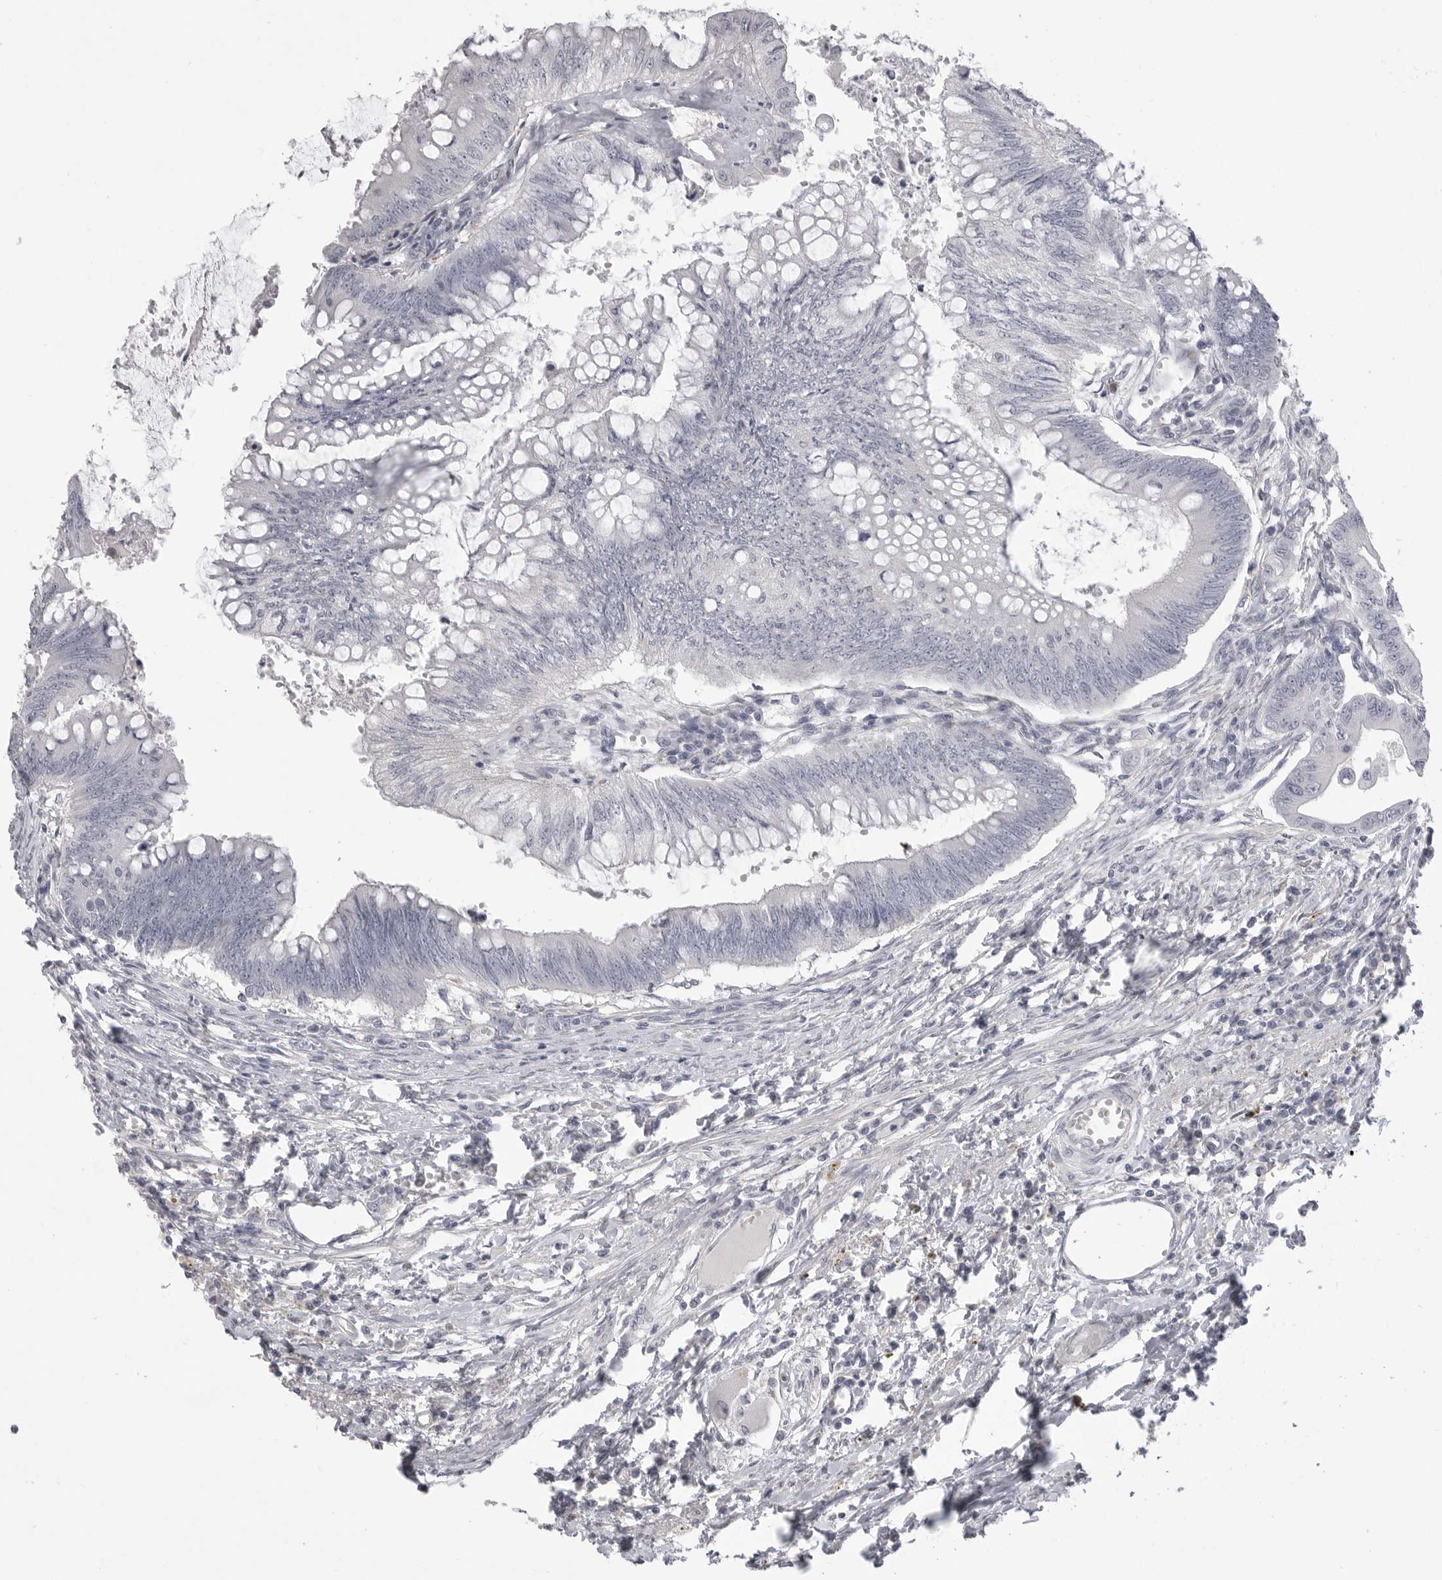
{"staining": {"intensity": "negative", "quantity": "none", "location": "none"}, "tissue": "colorectal cancer", "cell_type": "Tumor cells", "image_type": "cancer", "snomed": [{"axis": "morphology", "description": "Adenoma, NOS"}, {"axis": "morphology", "description": "Adenocarcinoma, NOS"}, {"axis": "topography", "description": "Colon"}], "caption": "A histopathology image of colorectal adenocarcinoma stained for a protein demonstrates no brown staining in tumor cells.", "gene": "SERPING1", "patient": {"sex": "male", "age": 79}}